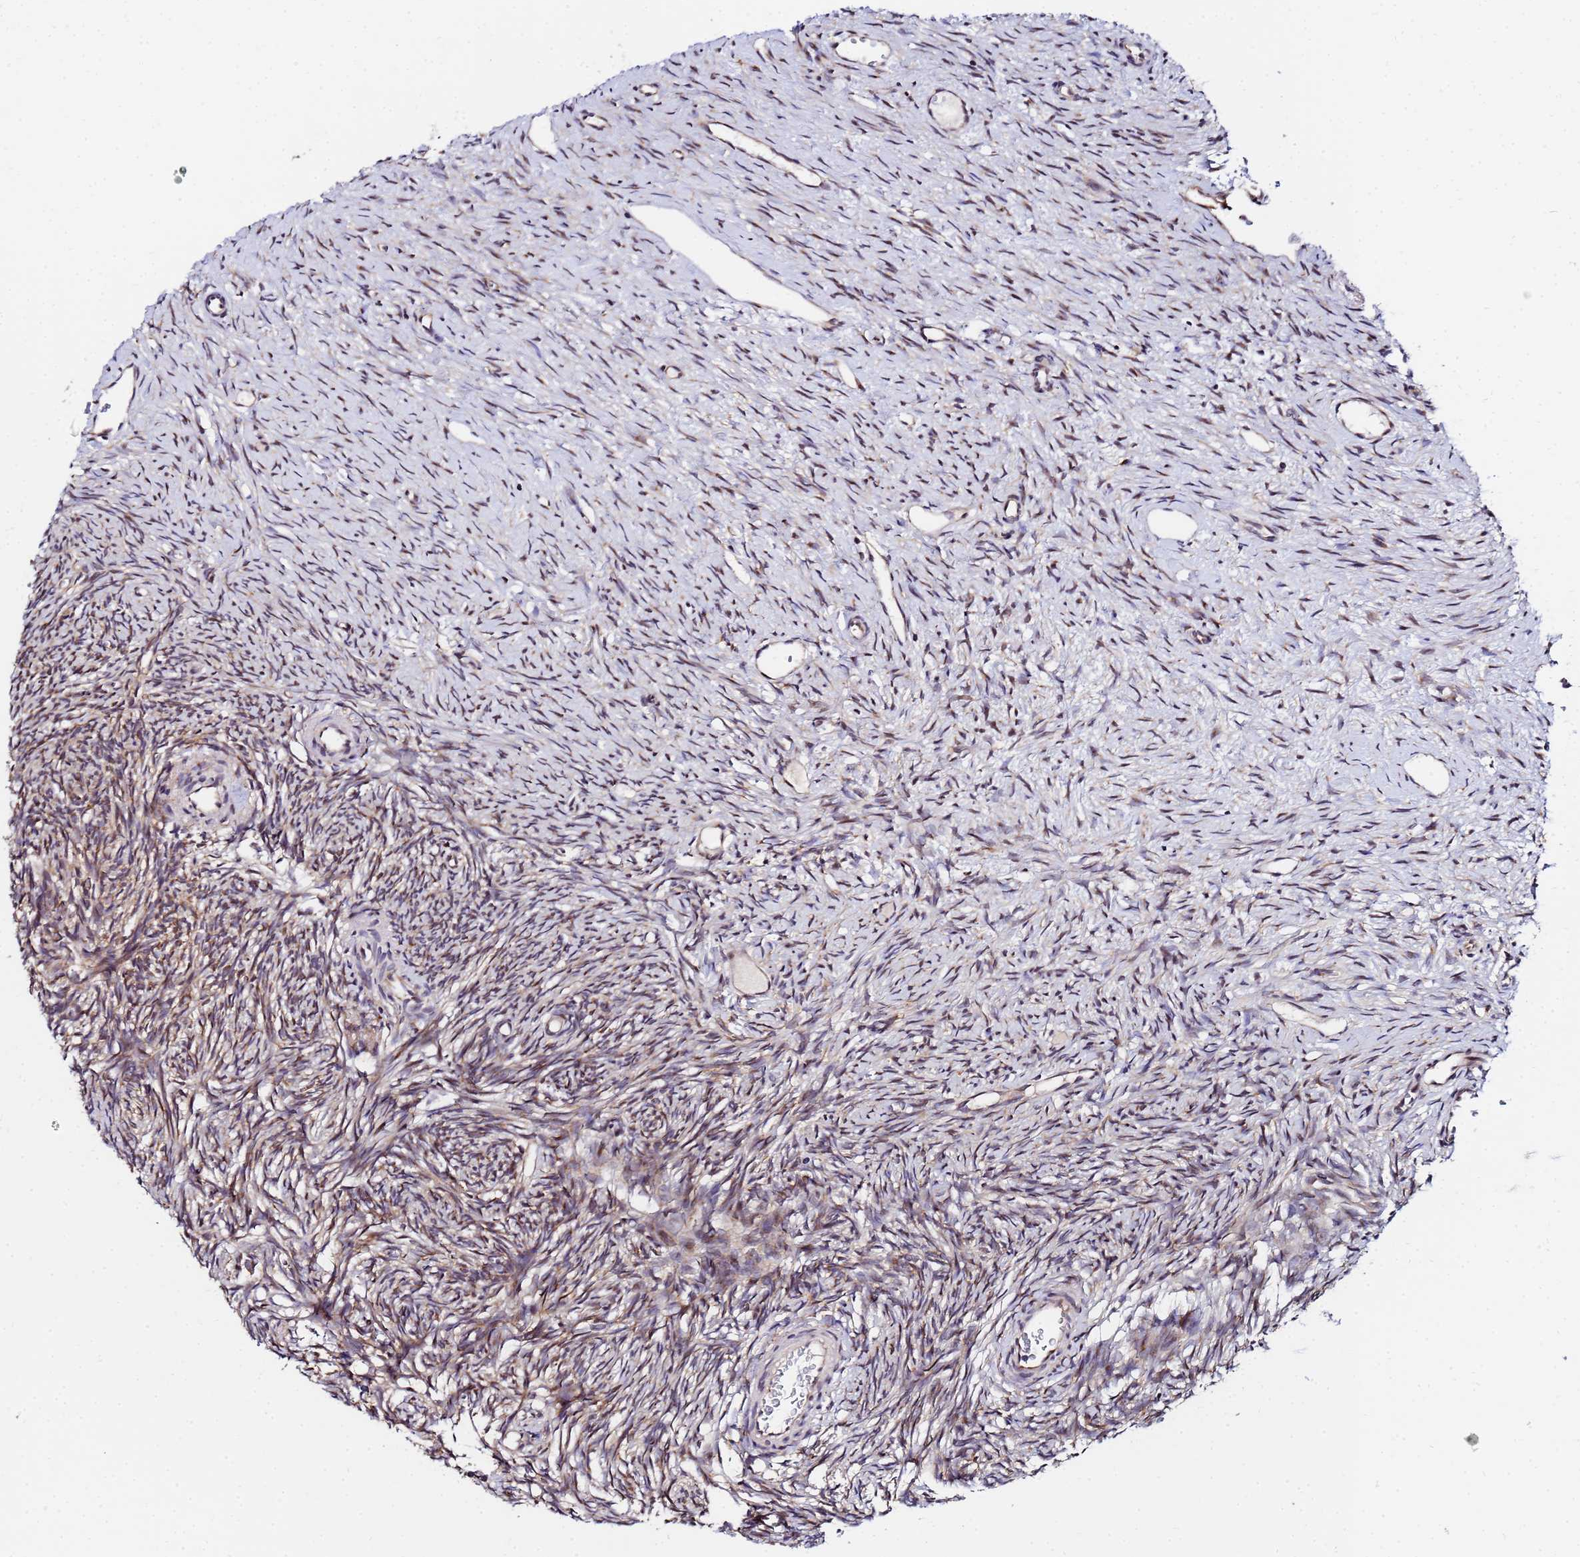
{"staining": {"intensity": "weak", "quantity": ">75%", "location": "cytoplasmic/membranous,nuclear"}, "tissue": "ovary", "cell_type": "Ovarian stroma cells", "image_type": "normal", "snomed": [{"axis": "morphology", "description": "Normal tissue, NOS"}, {"axis": "topography", "description": "Ovary"}], "caption": "The image demonstrates immunohistochemical staining of benign ovary. There is weak cytoplasmic/membranous,nuclear expression is identified in about >75% of ovarian stroma cells.", "gene": "UNC93B1", "patient": {"sex": "female", "age": 51}}